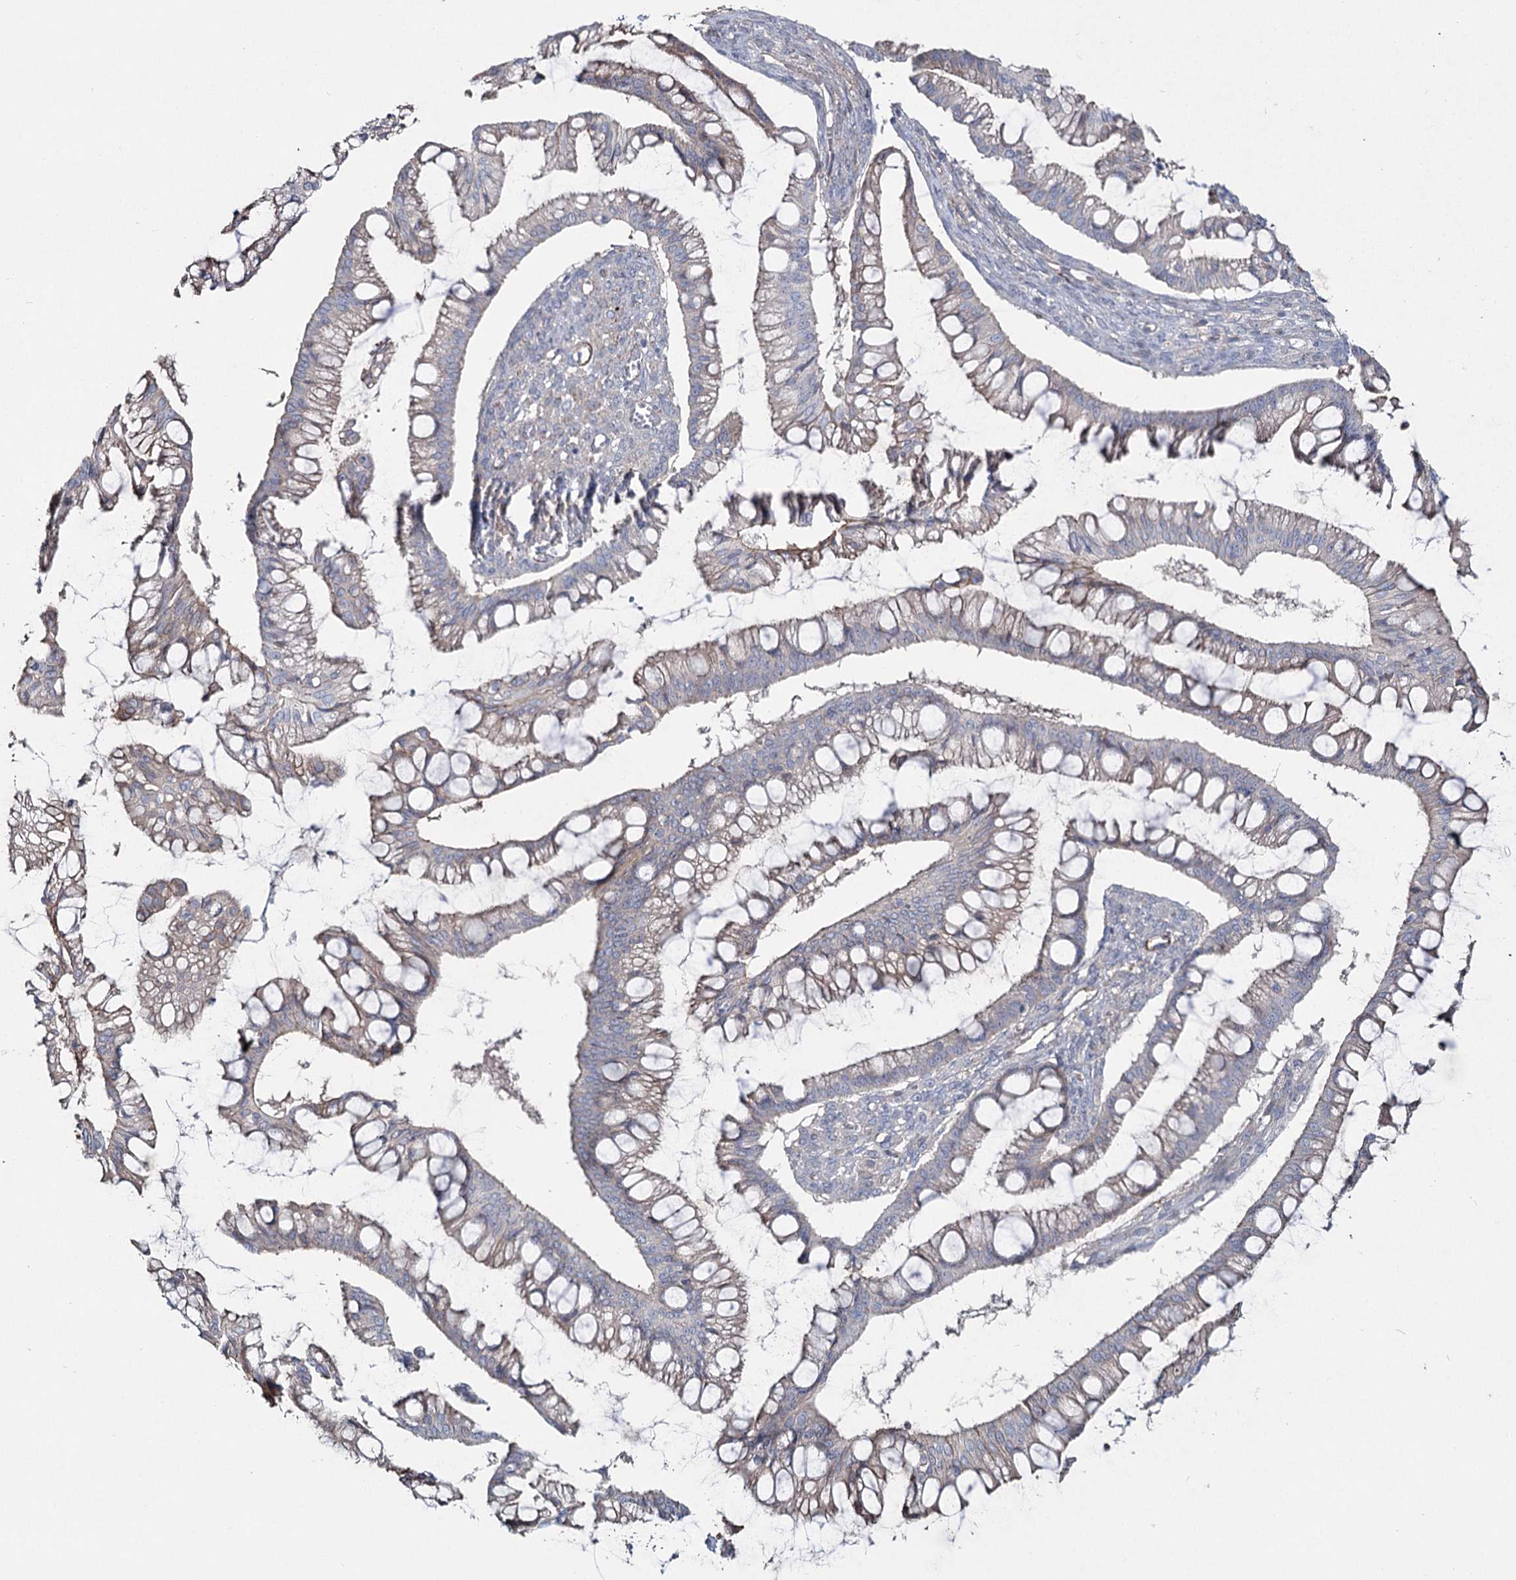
{"staining": {"intensity": "negative", "quantity": "none", "location": "none"}, "tissue": "ovarian cancer", "cell_type": "Tumor cells", "image_type": "cancer", "snomed": [{"axis": "morphology", "description": "Cystadenocarcinoma, mucinous, NOS"}, {"axis": "topography", "description": "Ovary"}], "caption": "The immunohistochemistry (IHC) photomicrograph has no significant staining in tumor cells of ovarian cancer (mucinous cystadenocarcinoma) tissue.", "gene": "SUMF1", "patient": {"sex": "female", "age": 73}}